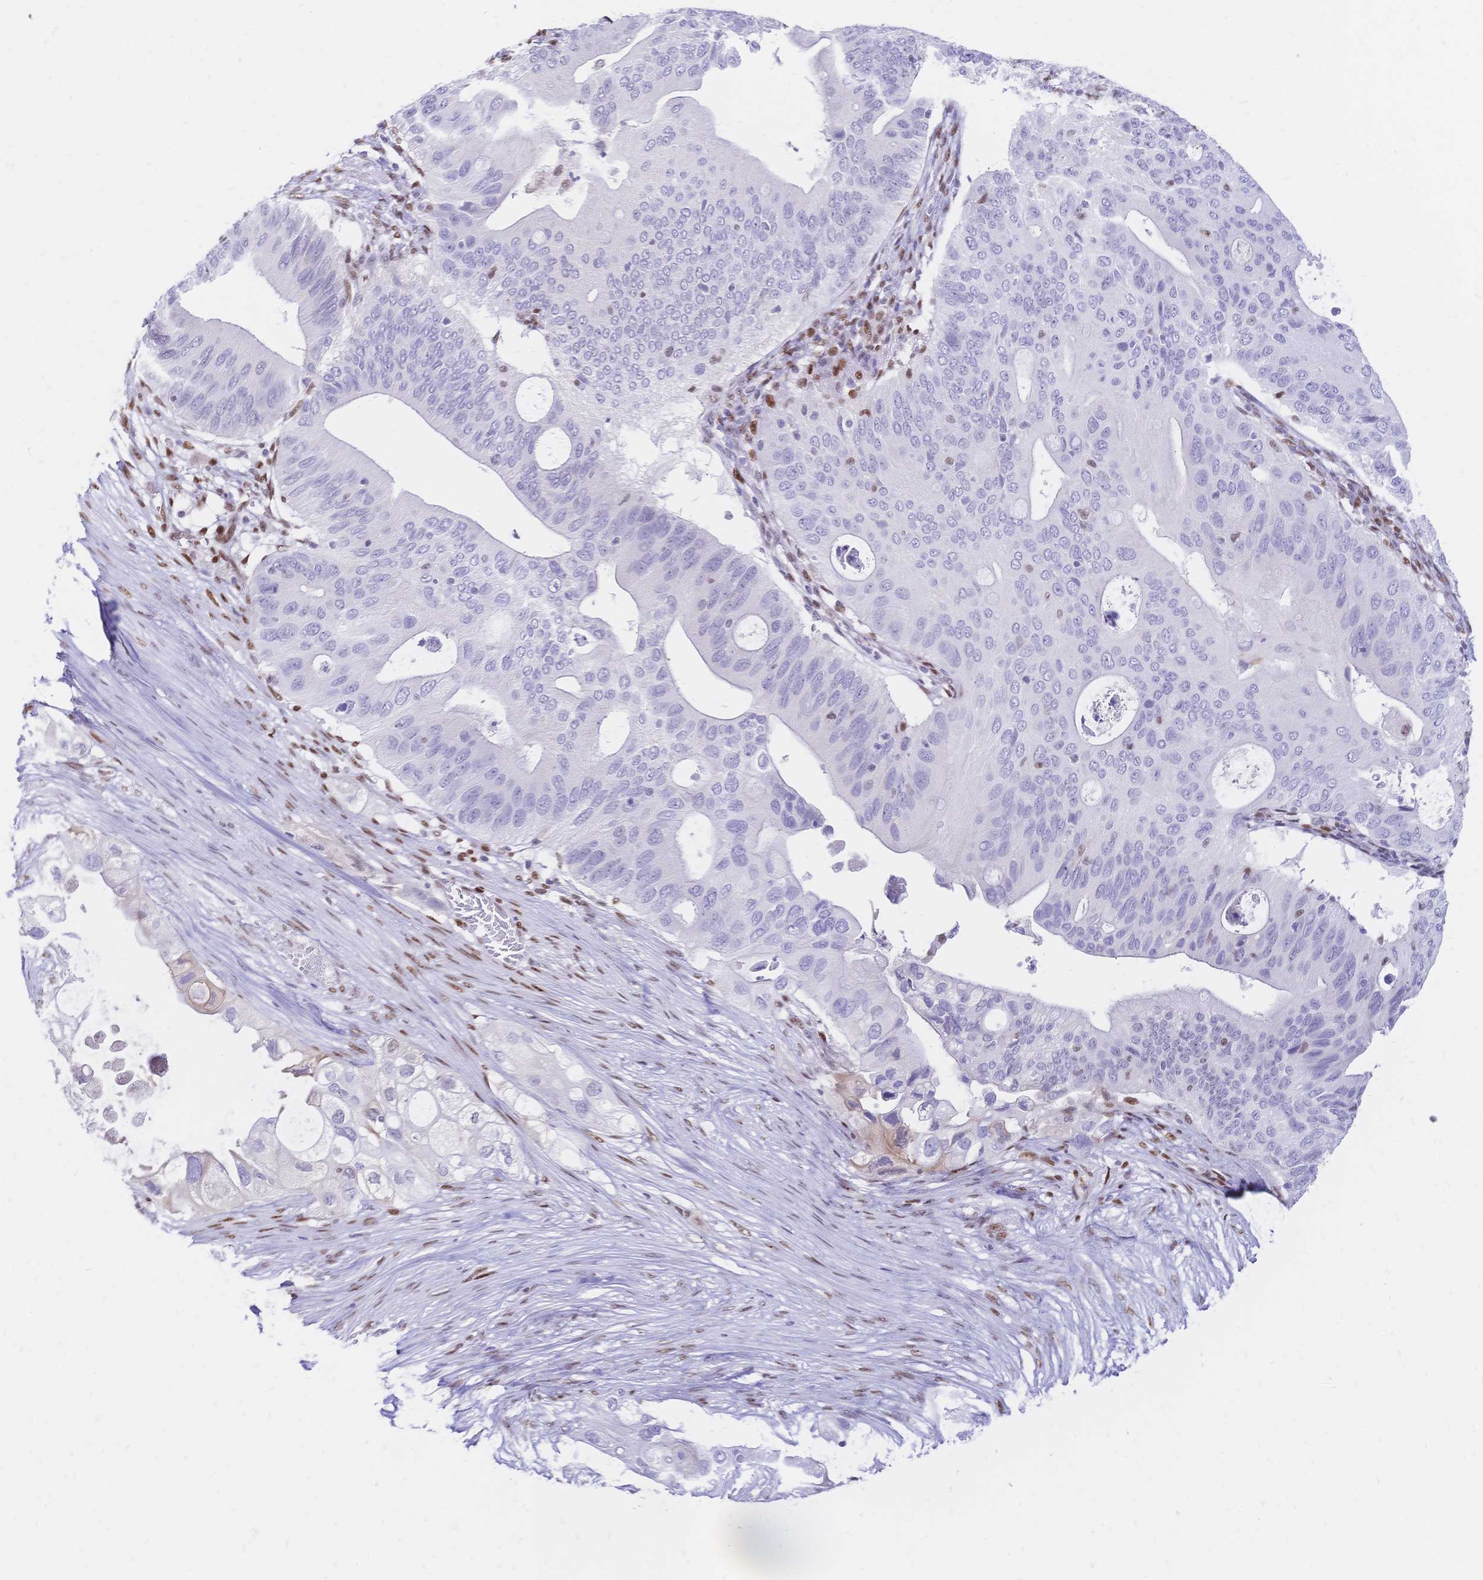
{"staining": {"intensity": "negative", "quantity": "none", "location": "none"}, "tissue": "pancreatic cancer", "cell_type": "Tumor cells", "image_type": "cancer", "snomed": [{"axis": "morphology", "description": "Adenocarcinoma, NOS"}, {"axis": "topography", "description": "Pancreas"}], "caption": "This is an immunohistochemistry (IHC) micrograph of adenocarcinoma (pancreatic). There is no expression in tumor cells.", "gene": "NFIC", "patient": {"sex": "female", "age": 72}}